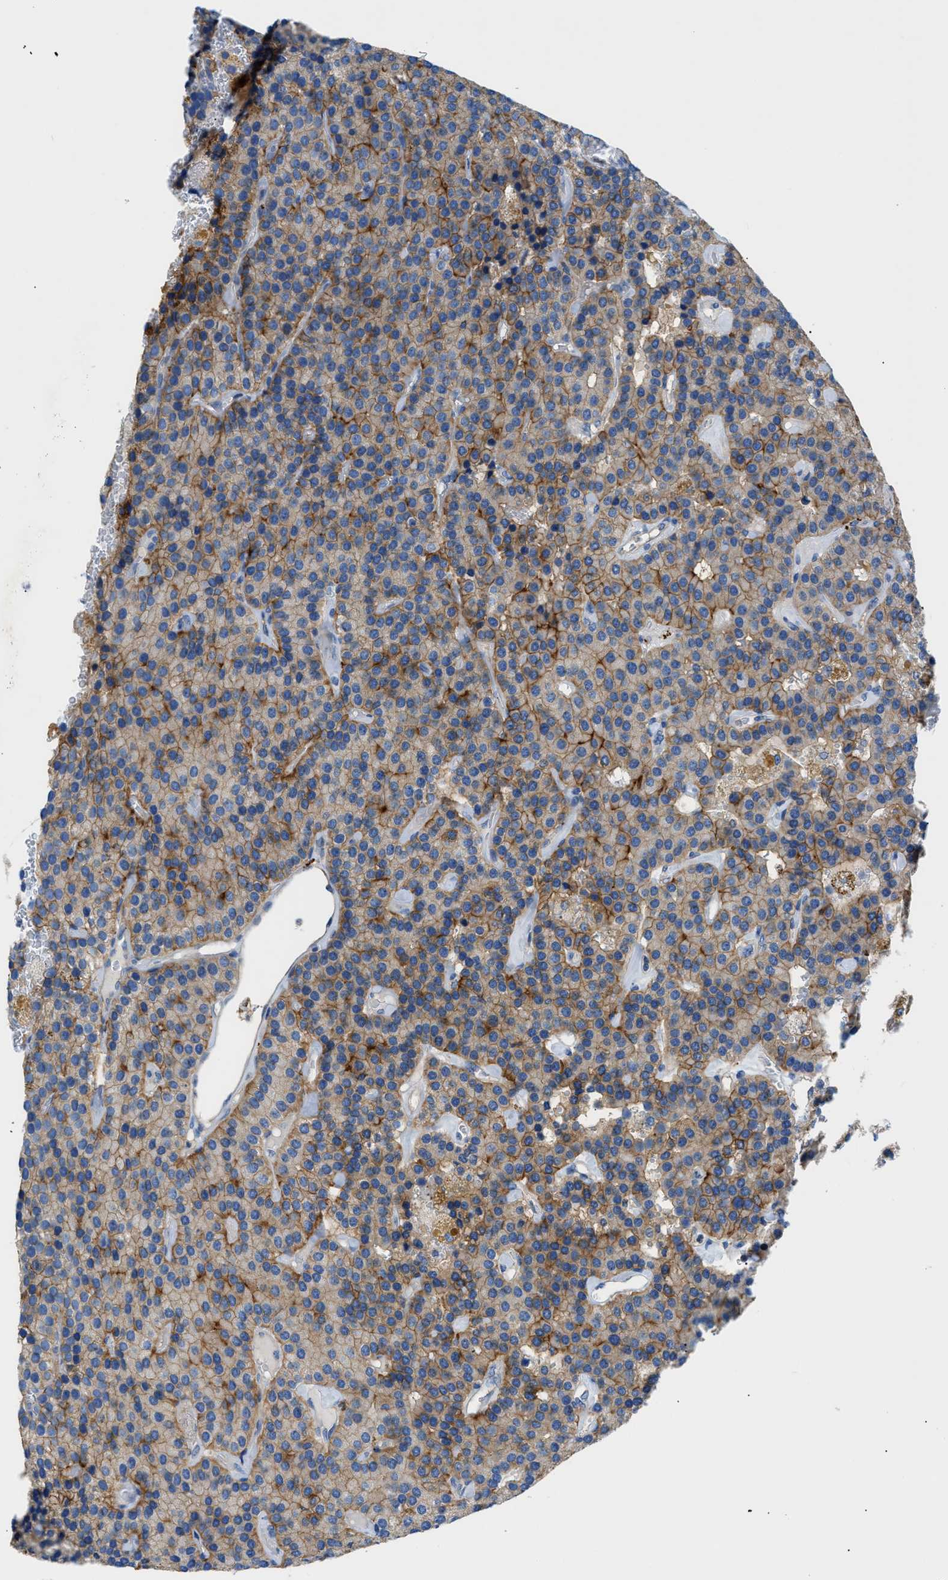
{"staining": {"intensity": "moderate", "quantity": ">75%", "location": "cytoplasmic/membranous"}, "tissue": "parathyroid gland", "cell_type": "Glandular cells", "image_type": "normal", "snomed": [{"axis": "morphology", "description": "Normal tissue, NOS"}, {"axis": "morphology", "description": "Adenoma, NOS"}, {"axis": "topography", "description": "Parathyroid gland"}], "caption": "Brown immunohistochemical staining in unremarkable parathyroid gland shows moderate cytoplasmic/membranous staining in about >75% of glandular cells. The staining was performed using DAB, with brown indicating positive protein expression. Nuclei are stained blue with hematoxylin.", "gene": "ORAI1", "patient": {"sex": "female", "age": 86}}